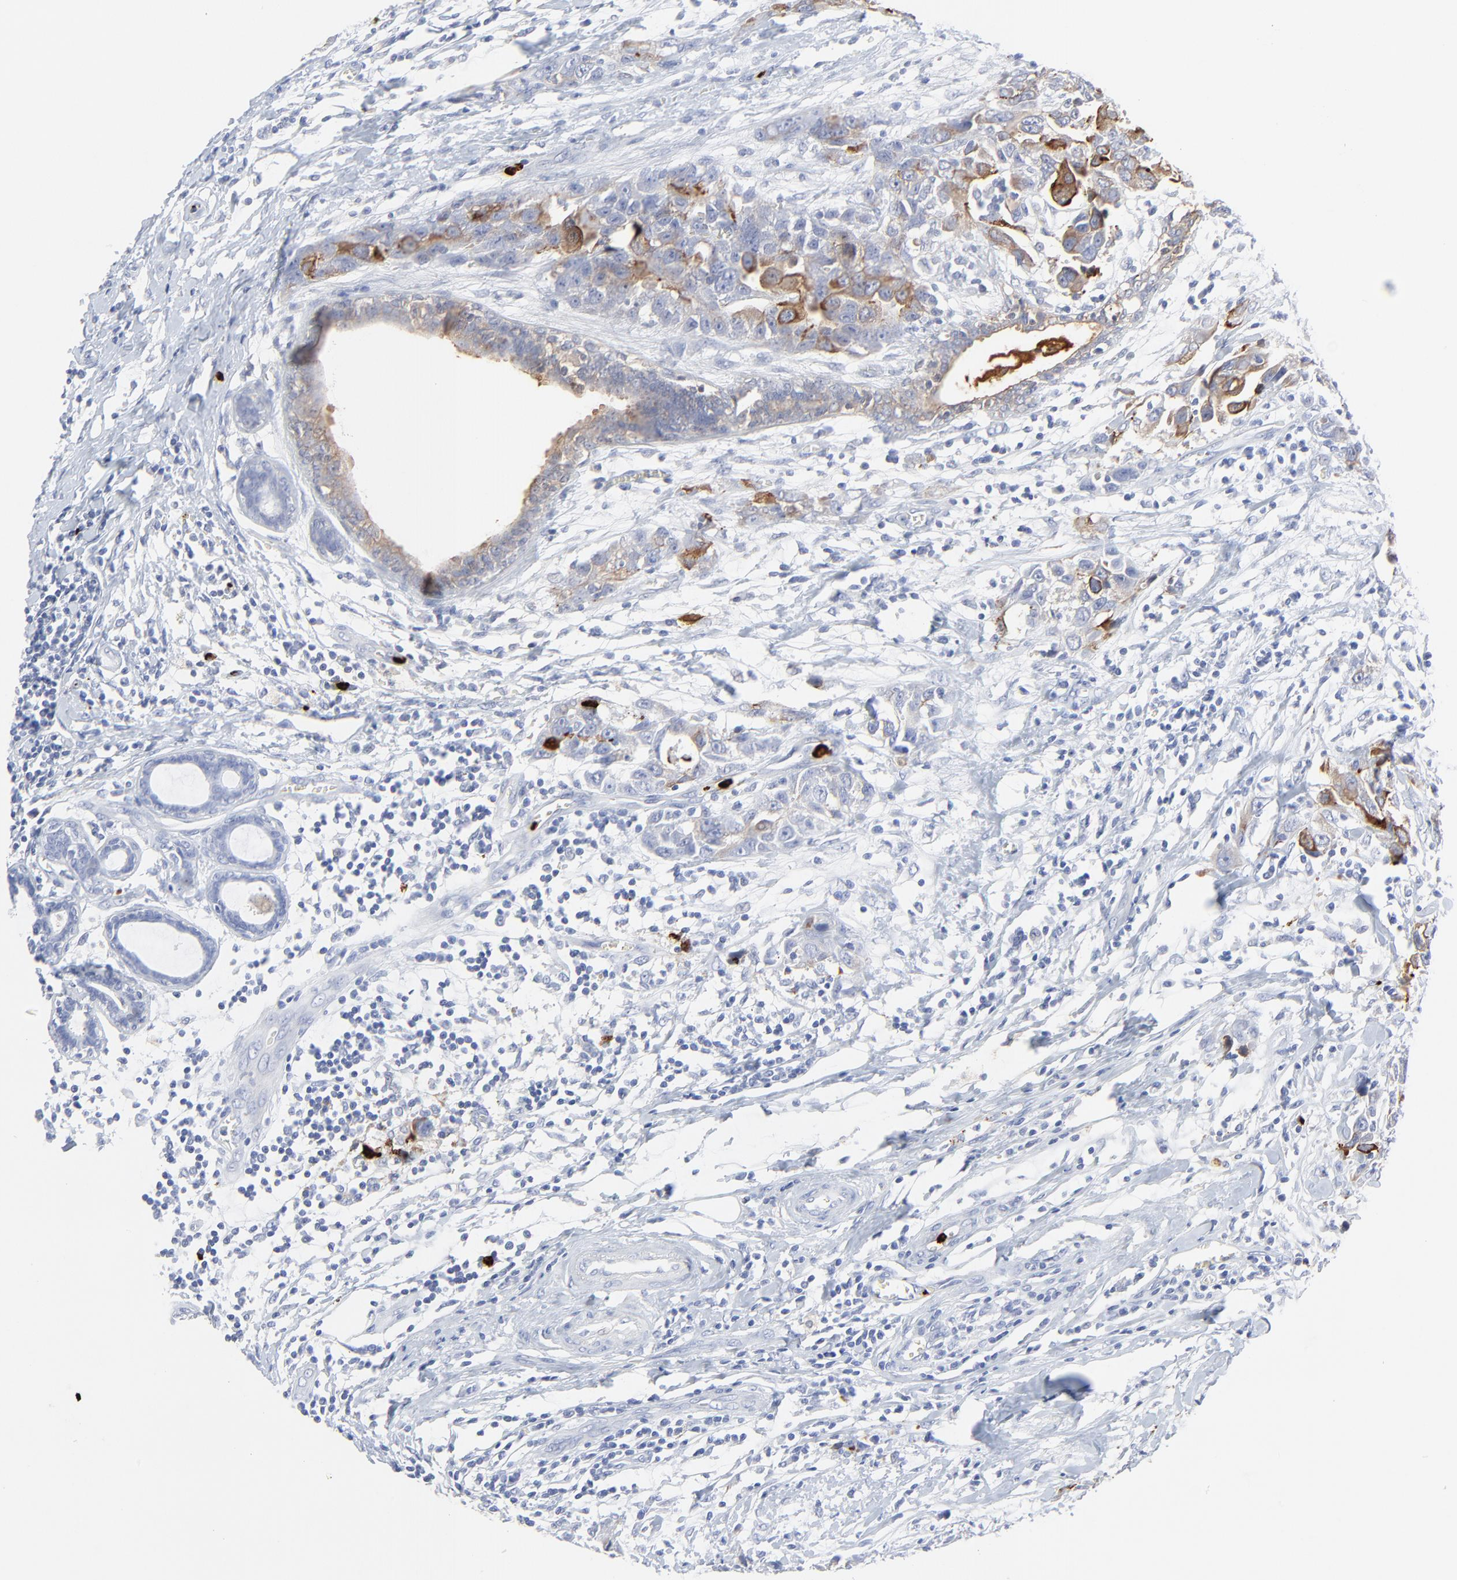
{"staining": {"intensity": "negative", "quantity": "none", "location": "none"}, "tissue": "breast cancer", "cell_type": "Tumor cells", "image_type": "cancer", "snomed": [{"axis": "morphology", "description": "Duct carcinoma"}, {"axis": "topography", "description": "Breast"}], "caption": "Immunohistochemistry photomicrograph of human breast cancer stained for a protein (brown), which displays no expression in tumor cells.", "gene": "LCN2", "patient": {"sex": "female", "age": 50}}